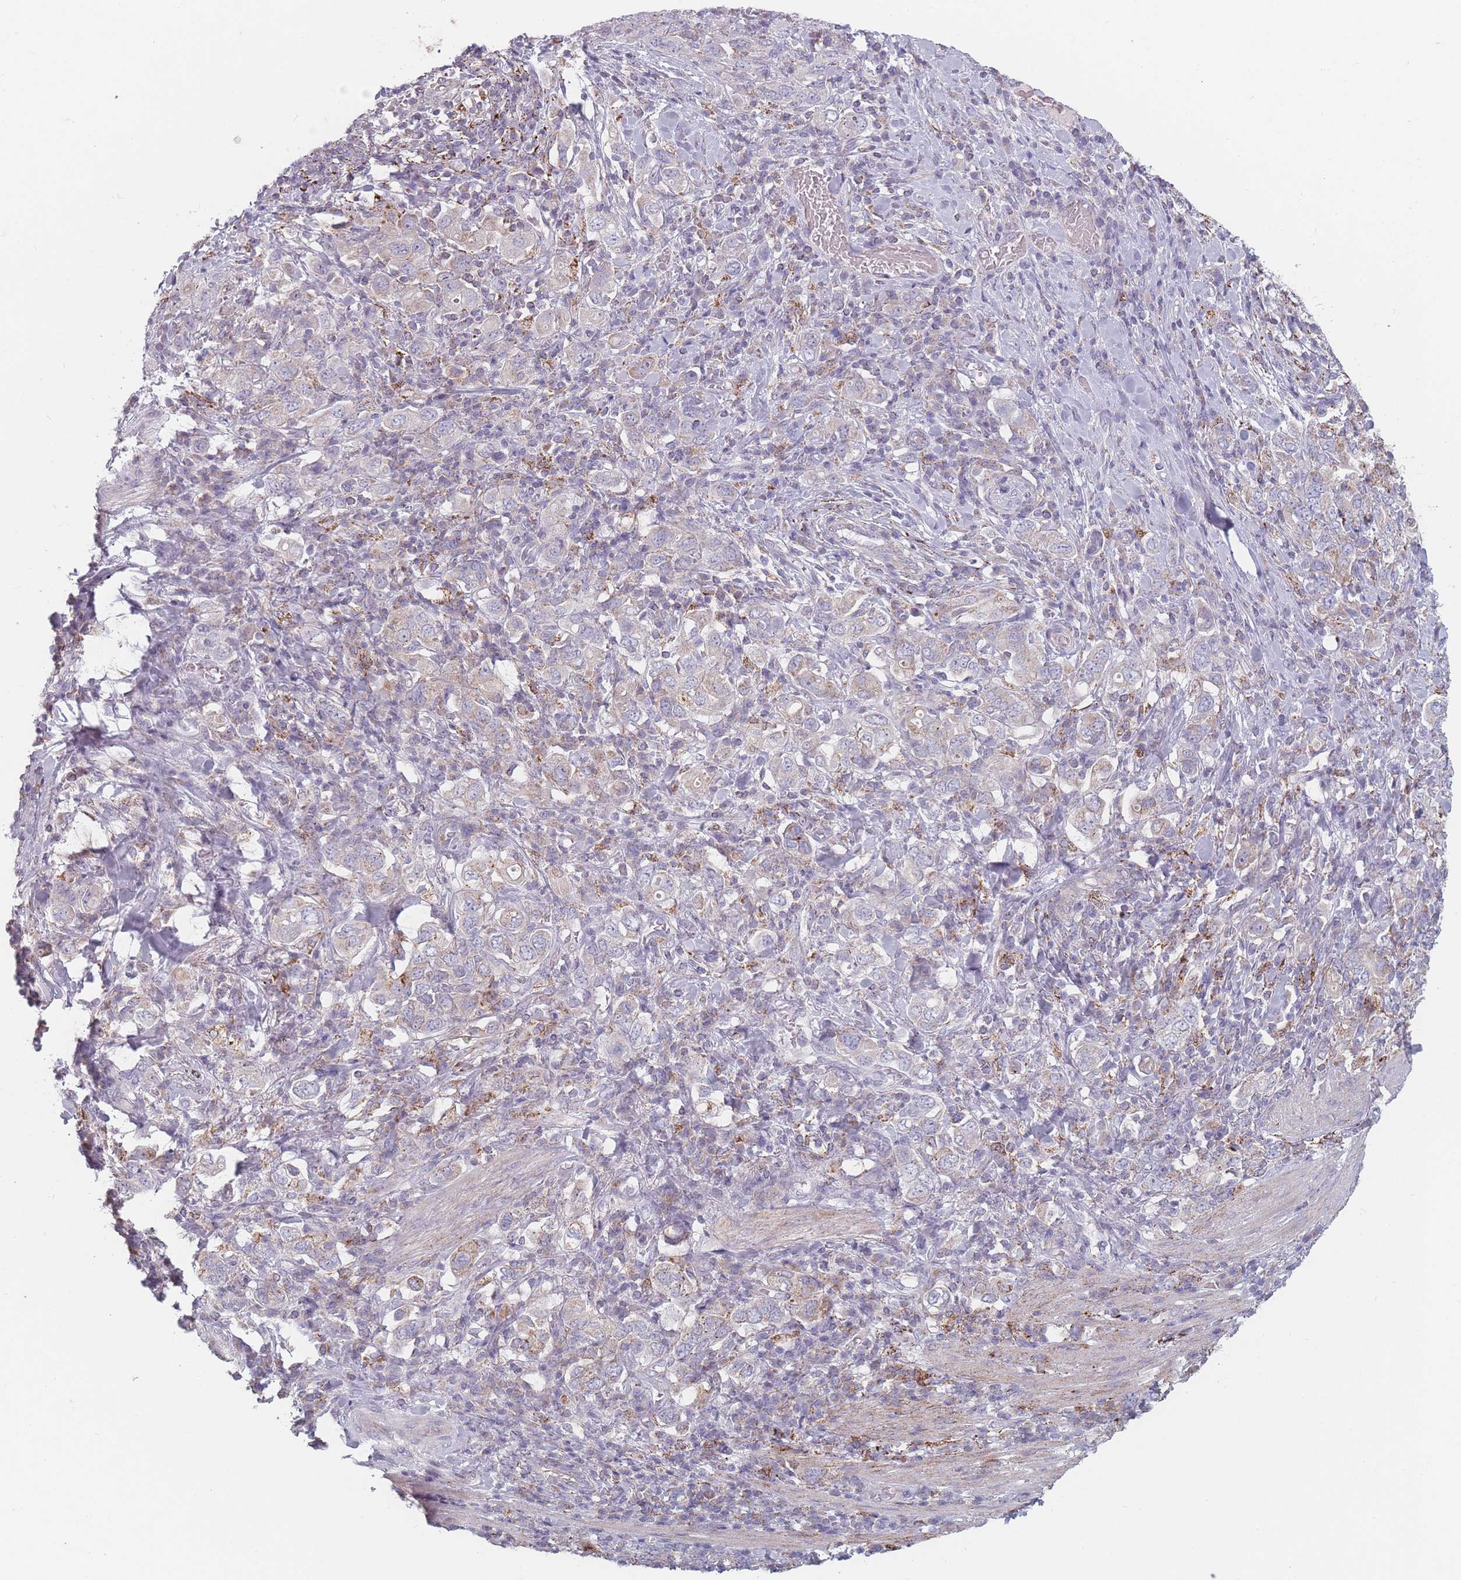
{"staining": {"intensity": "negative", "quantity": "none", "location": "none"}, "tissue": "stomach cancer", "cell_type": "Tumor cells", "image_type": "cancer", "snomed": [{"axis": "morphology", "description": "Adenocarcinoma, NOS"}, {"axis": "topography", "description": "Stomach, upper"}, {"axis": "topography", "description": "Stomach"}], "caption": "An immunohistochemistry photomicrograph of stomach cancer is shown. There is no staining in tumor cells of stomach cancer.", "gene": "PEX11B", "patient": {"sex": "male", "age": 62}}